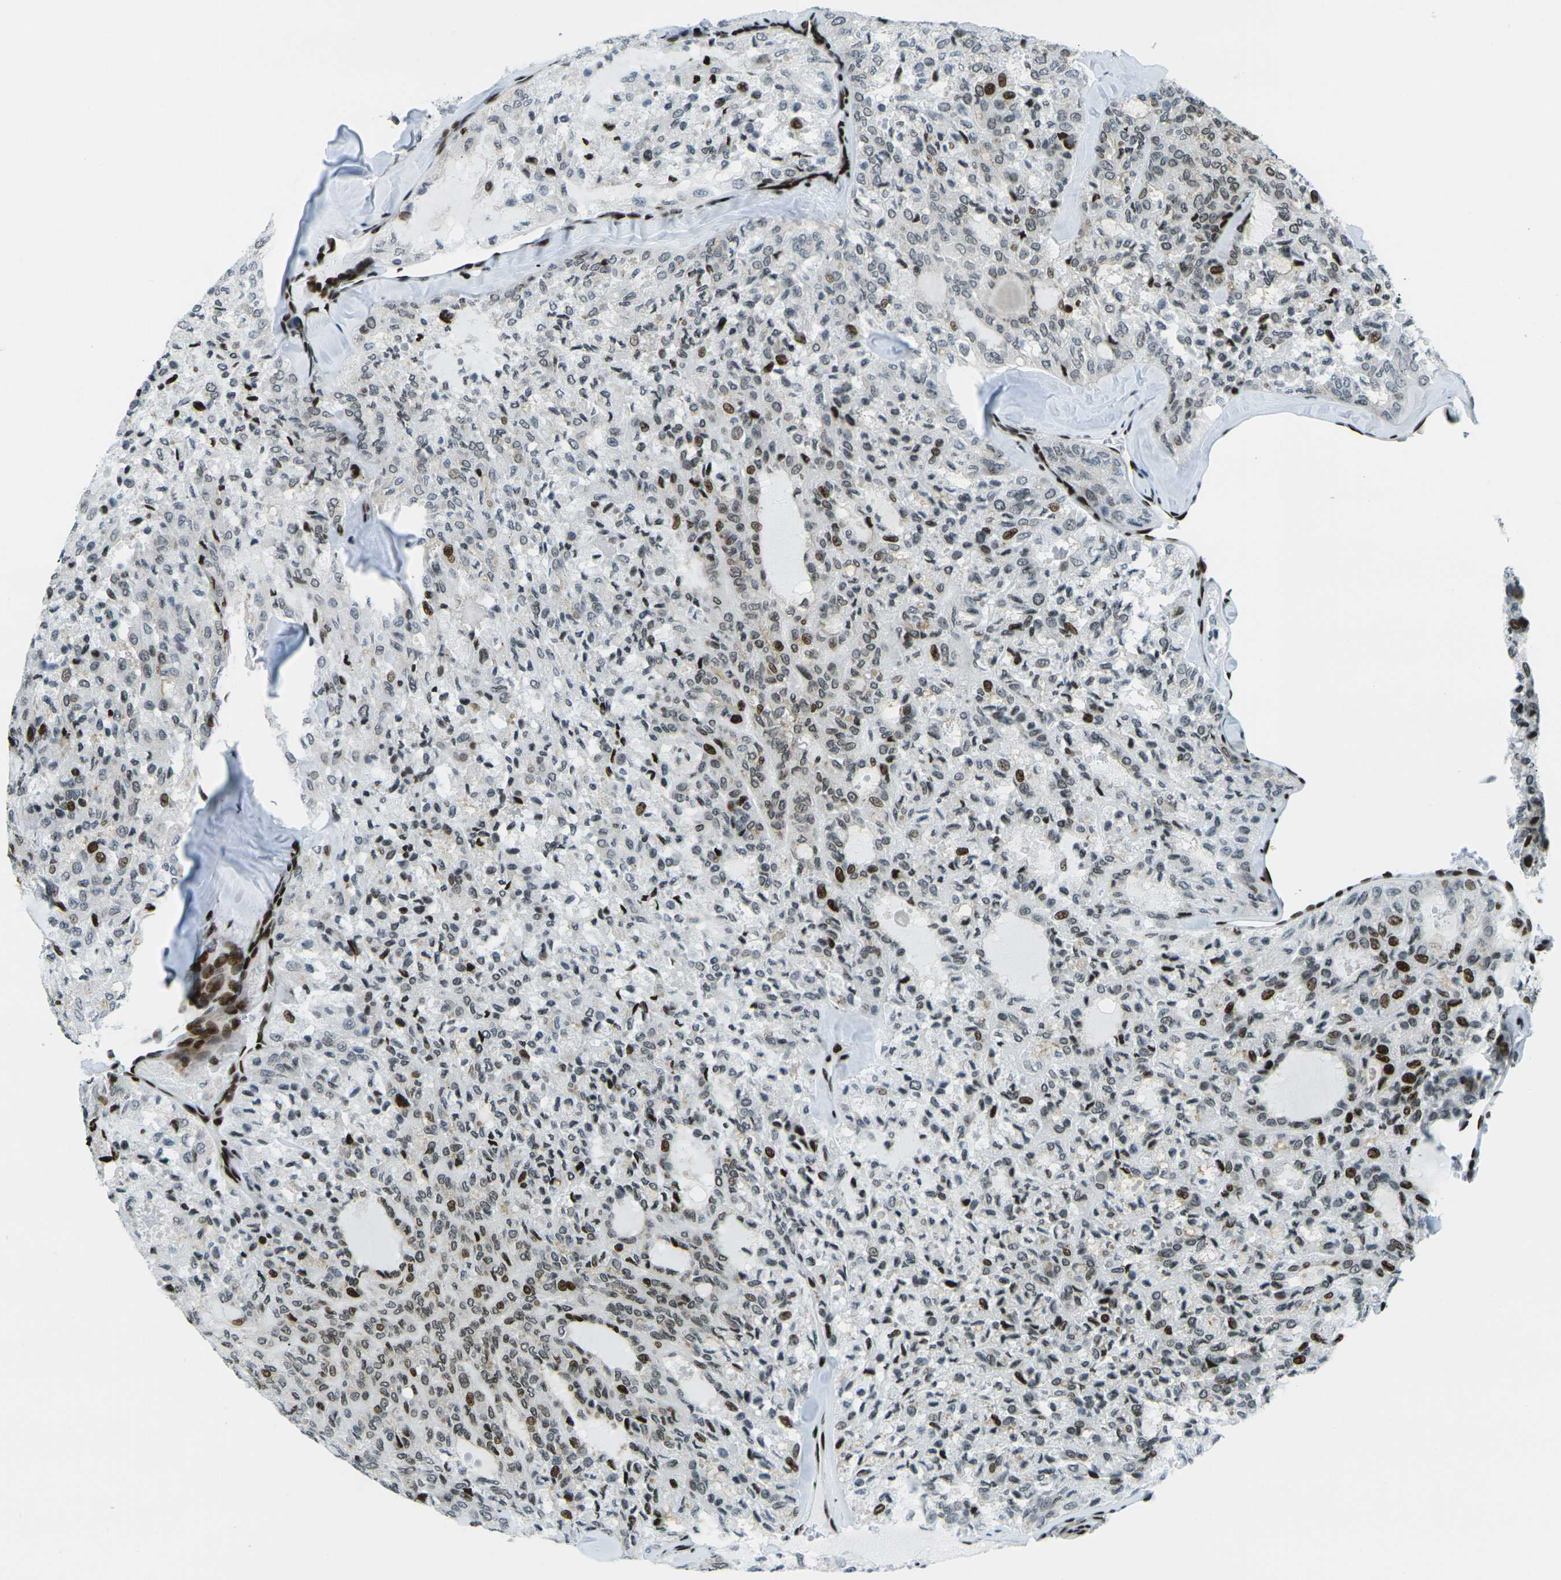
{"staining": {"intensity": "moderate", "quantity": "25%-75%", "location": "nuclear"}, "tissue": "thyroid cancer", "cell_type": "Tumor cells", "image_type": "cancer", "snomed": [{"axis": "morphology", "description": "Follicular adenoma carcinoma, NOS"}, {"axis": "topography", "description": "Thyroid gland"}], "caption": "The immunohistochemical stain shows moderate nuclear staining in tumor cells of thyroid follicular adenoma carcinoma tissue.", "gene": "H3-3A", "patient": {"sex": "male", "age": 75}}